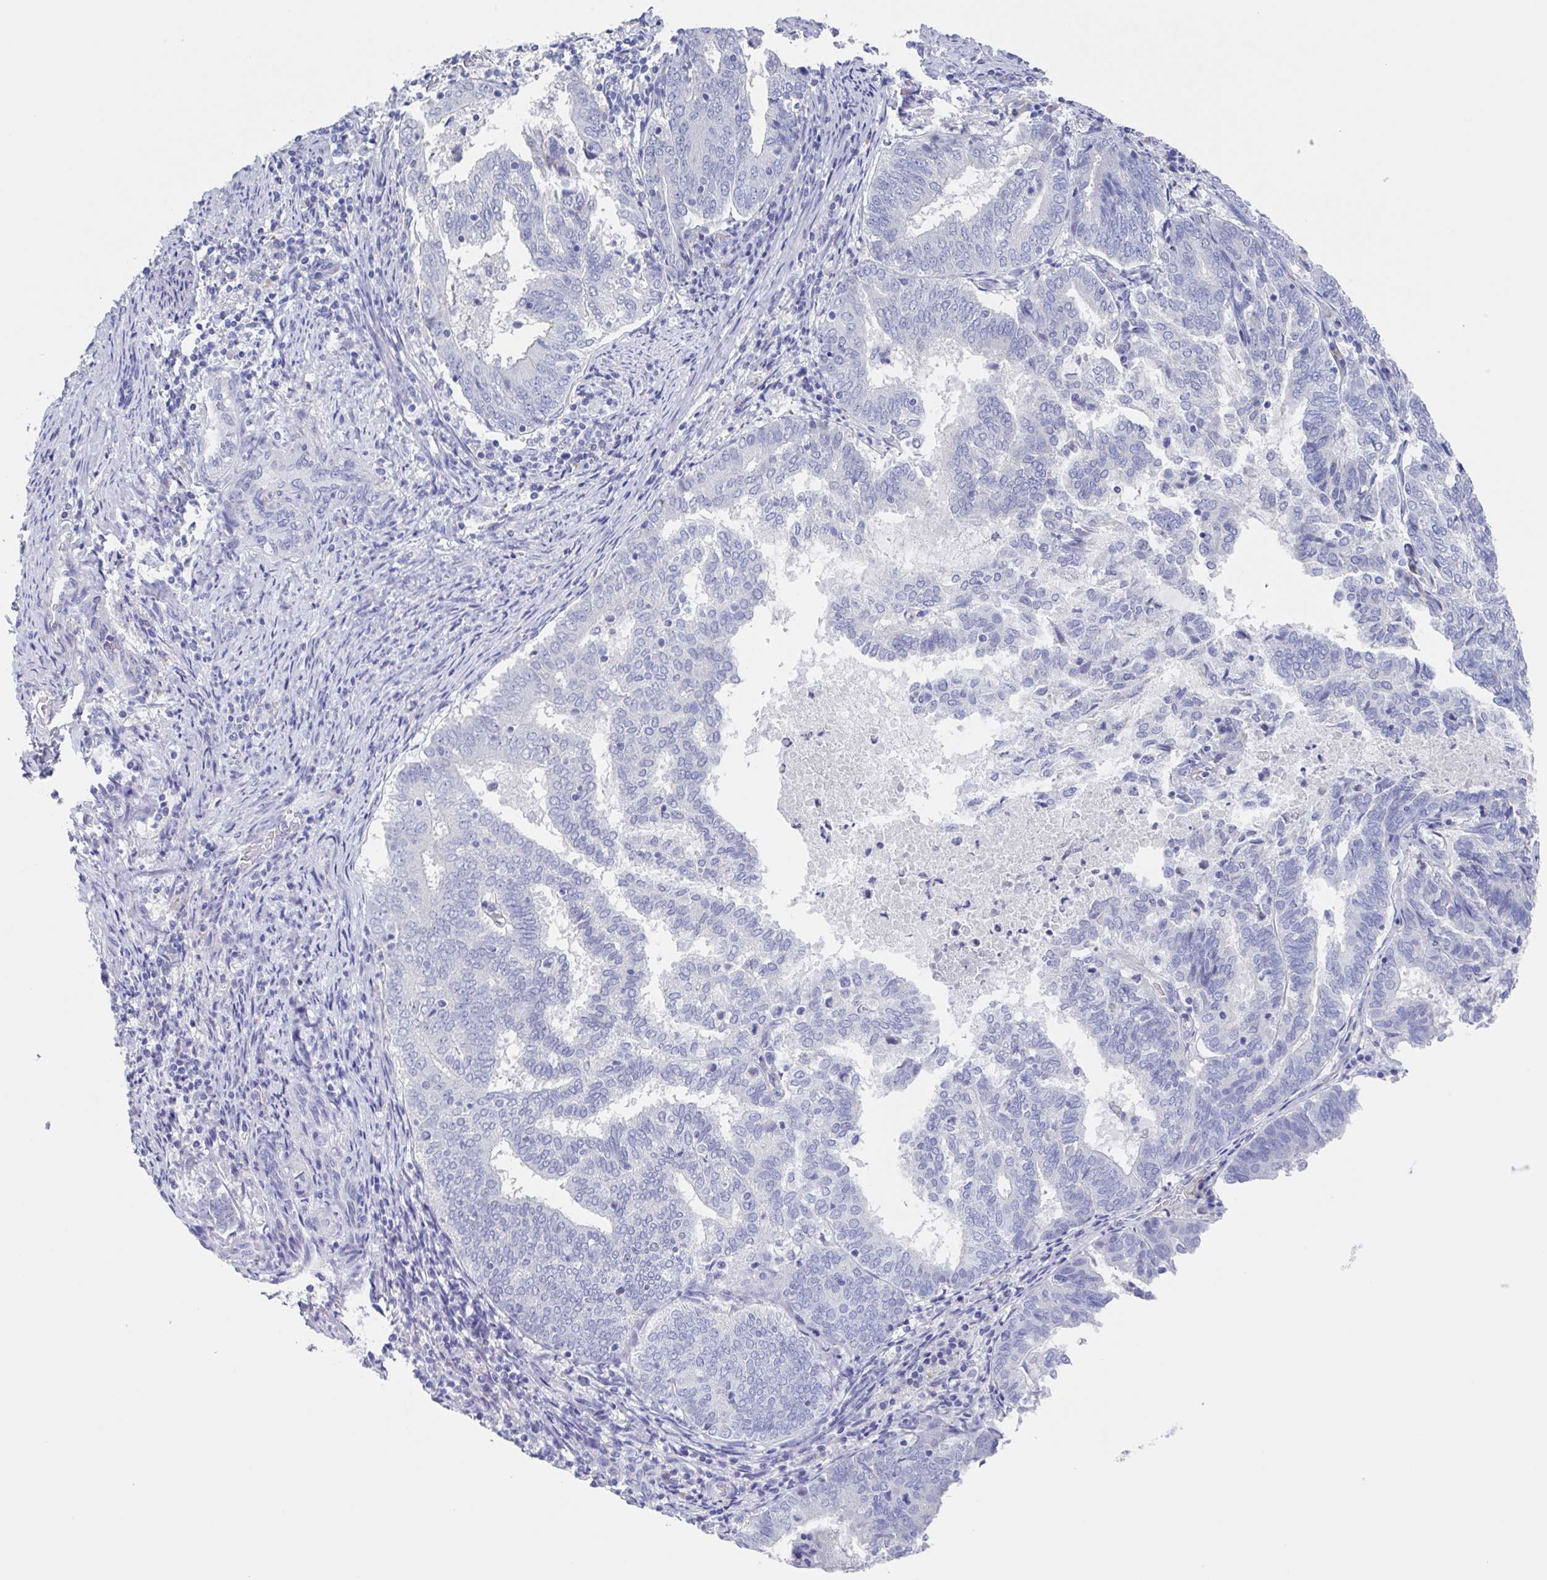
{"staining": {"intensity": "negative", "quantity": "none", "location": "none"}, "tissue": "endometrial cancer", "cell_type": "Tumor cells", "image_type": "cancer", "snomed": [{"axis": "morphology", "description": "Adenocarcinoma, NOS"}, {"axis": "topography", "description": "Endometrium"}], "caption": "Tumor cells are negative for brown protein staining in endometrial adenocarcinoma.", "gene": "NOXRED1", "patient": {"sex": "female", "age": 80}}